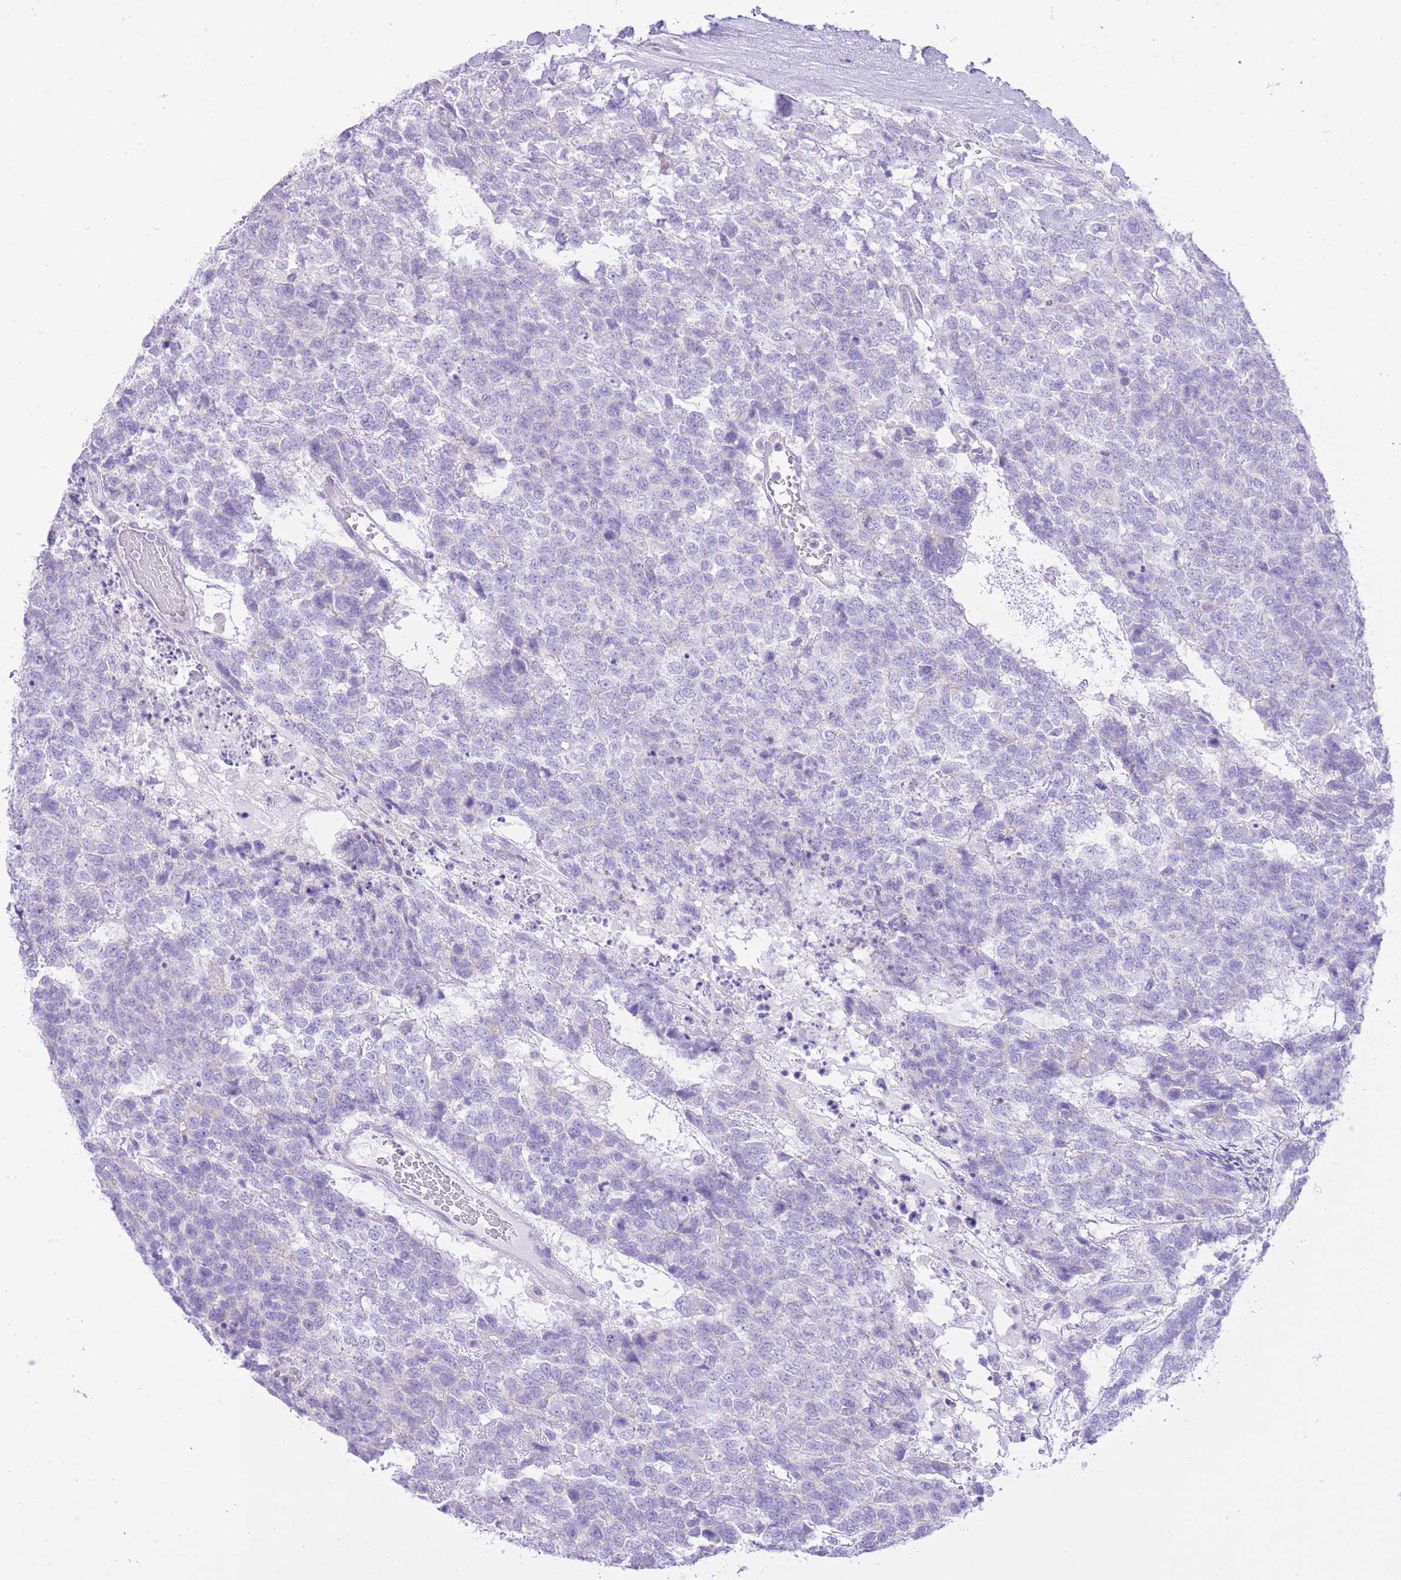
{"staining": {"intensity": "negative", "quantity": "none", "location": "none"}, "tissue": "testis cancer", "cell_type": "Tumor cells", "image_type": "cancer", "snomed": [{"axis": "morphology", "description": "Carcinoma, Embryonal, NOS"}, {"axis": "topography", "description": "Testis"}], "caption": "High magnification brightfield microscopy of testis cancer (embryonal carcinoma) stained with DAB (brown) and counterstained with hematoxylin (blue): tumor cells show no significant positivity.", "gene": "SLC4A4", "patient": {"sex": "male", "age": 23}}